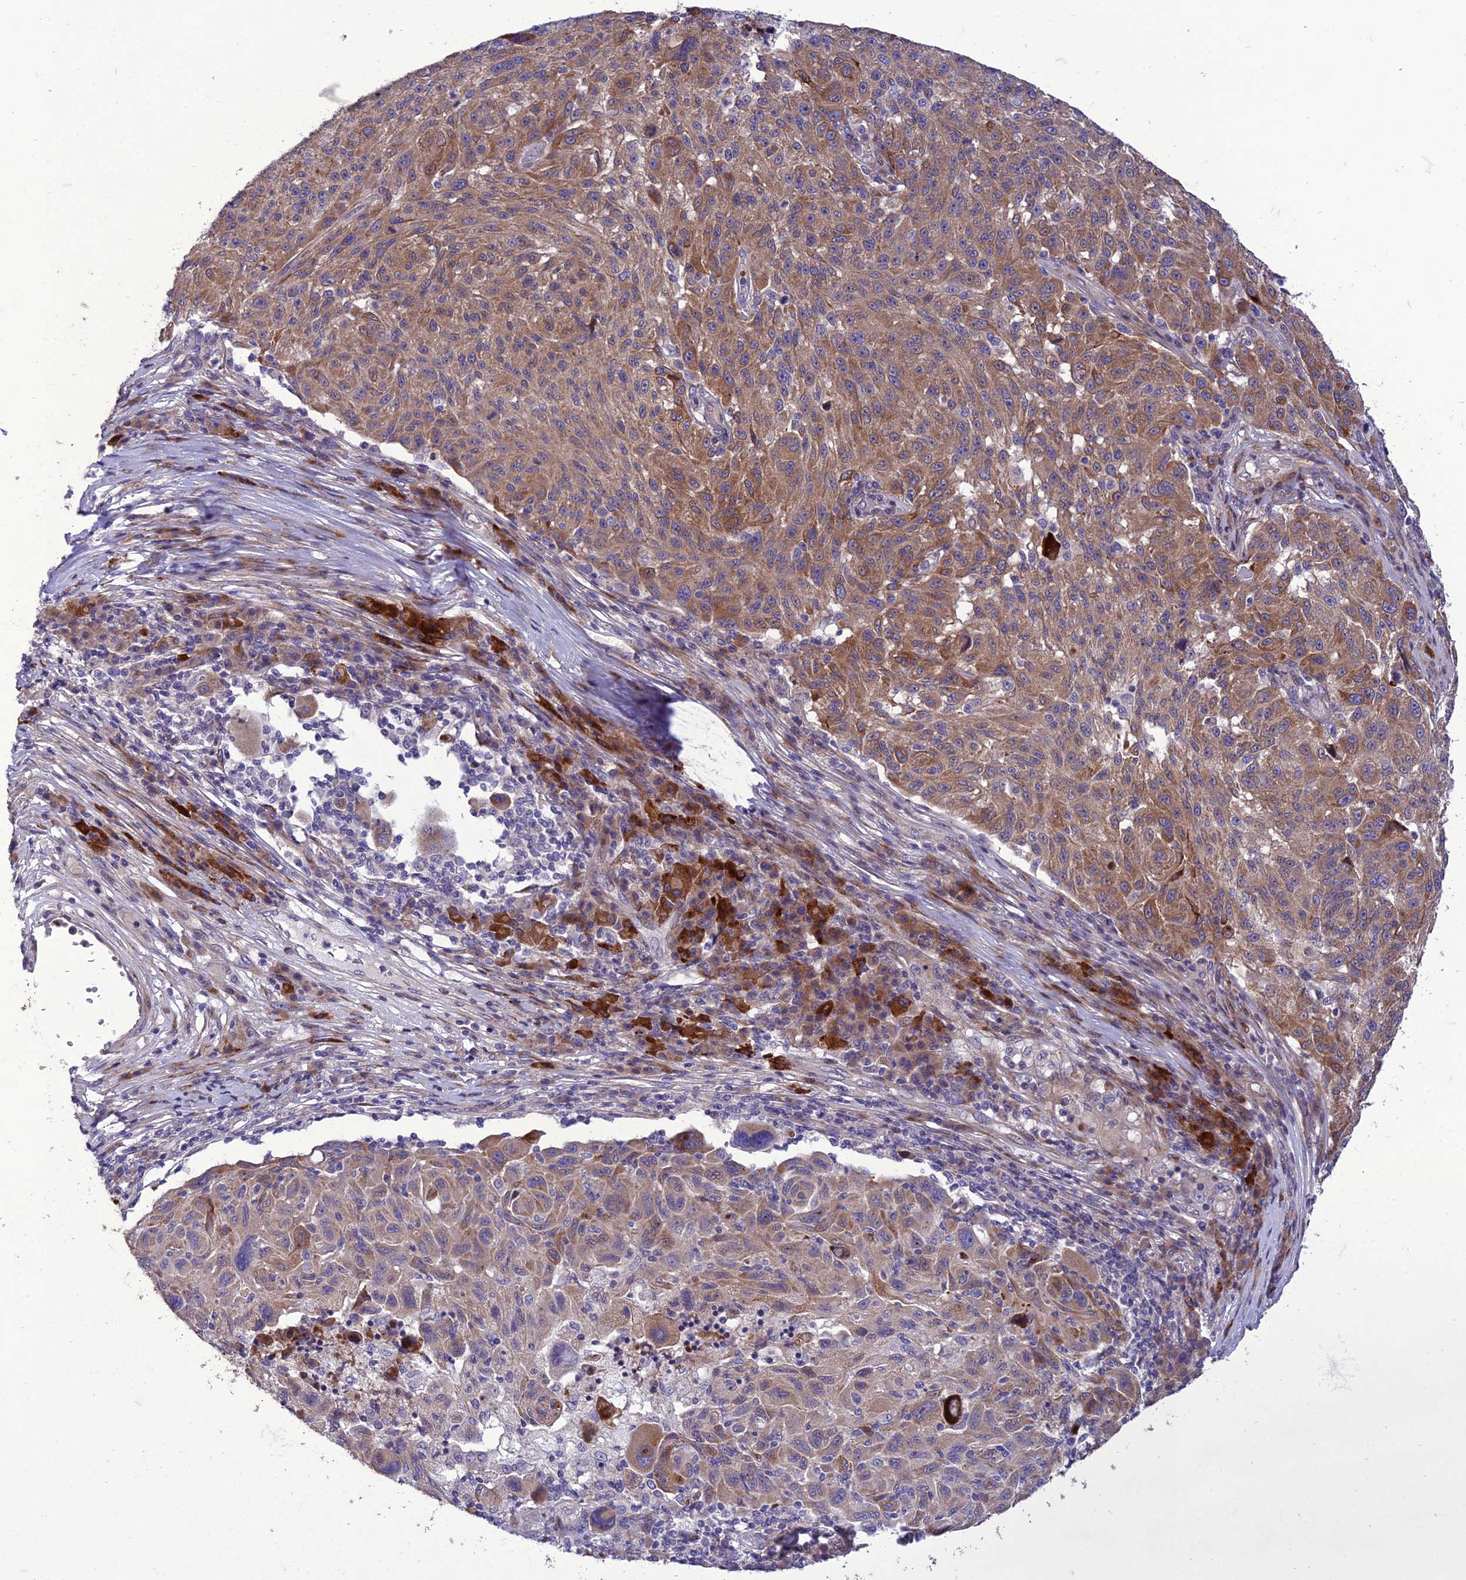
{"staining": {"intensity": "moderate", "quantity": ">75%", "location": "cytoplasmic/membranous"}, "tissue": "melanoma", "cell_type": "Tumor cells", "image_type": "cancer", "snomed": [{"axis": "morphology", "description": "Malignant melanoma, NOS"}, {"axis": "topography", "description": "Skin"}], "caption": "Immunohistochemical staining of human malignant melanoma displays medium levels of moderate cytoplasmic/membranous expression in approximately >75% of tumor cells. (Brightfield microscopy of DAB IHC at high magnification).", "gene": "ADIPOR2", "patient": {"sex": "male", "age": 53}}